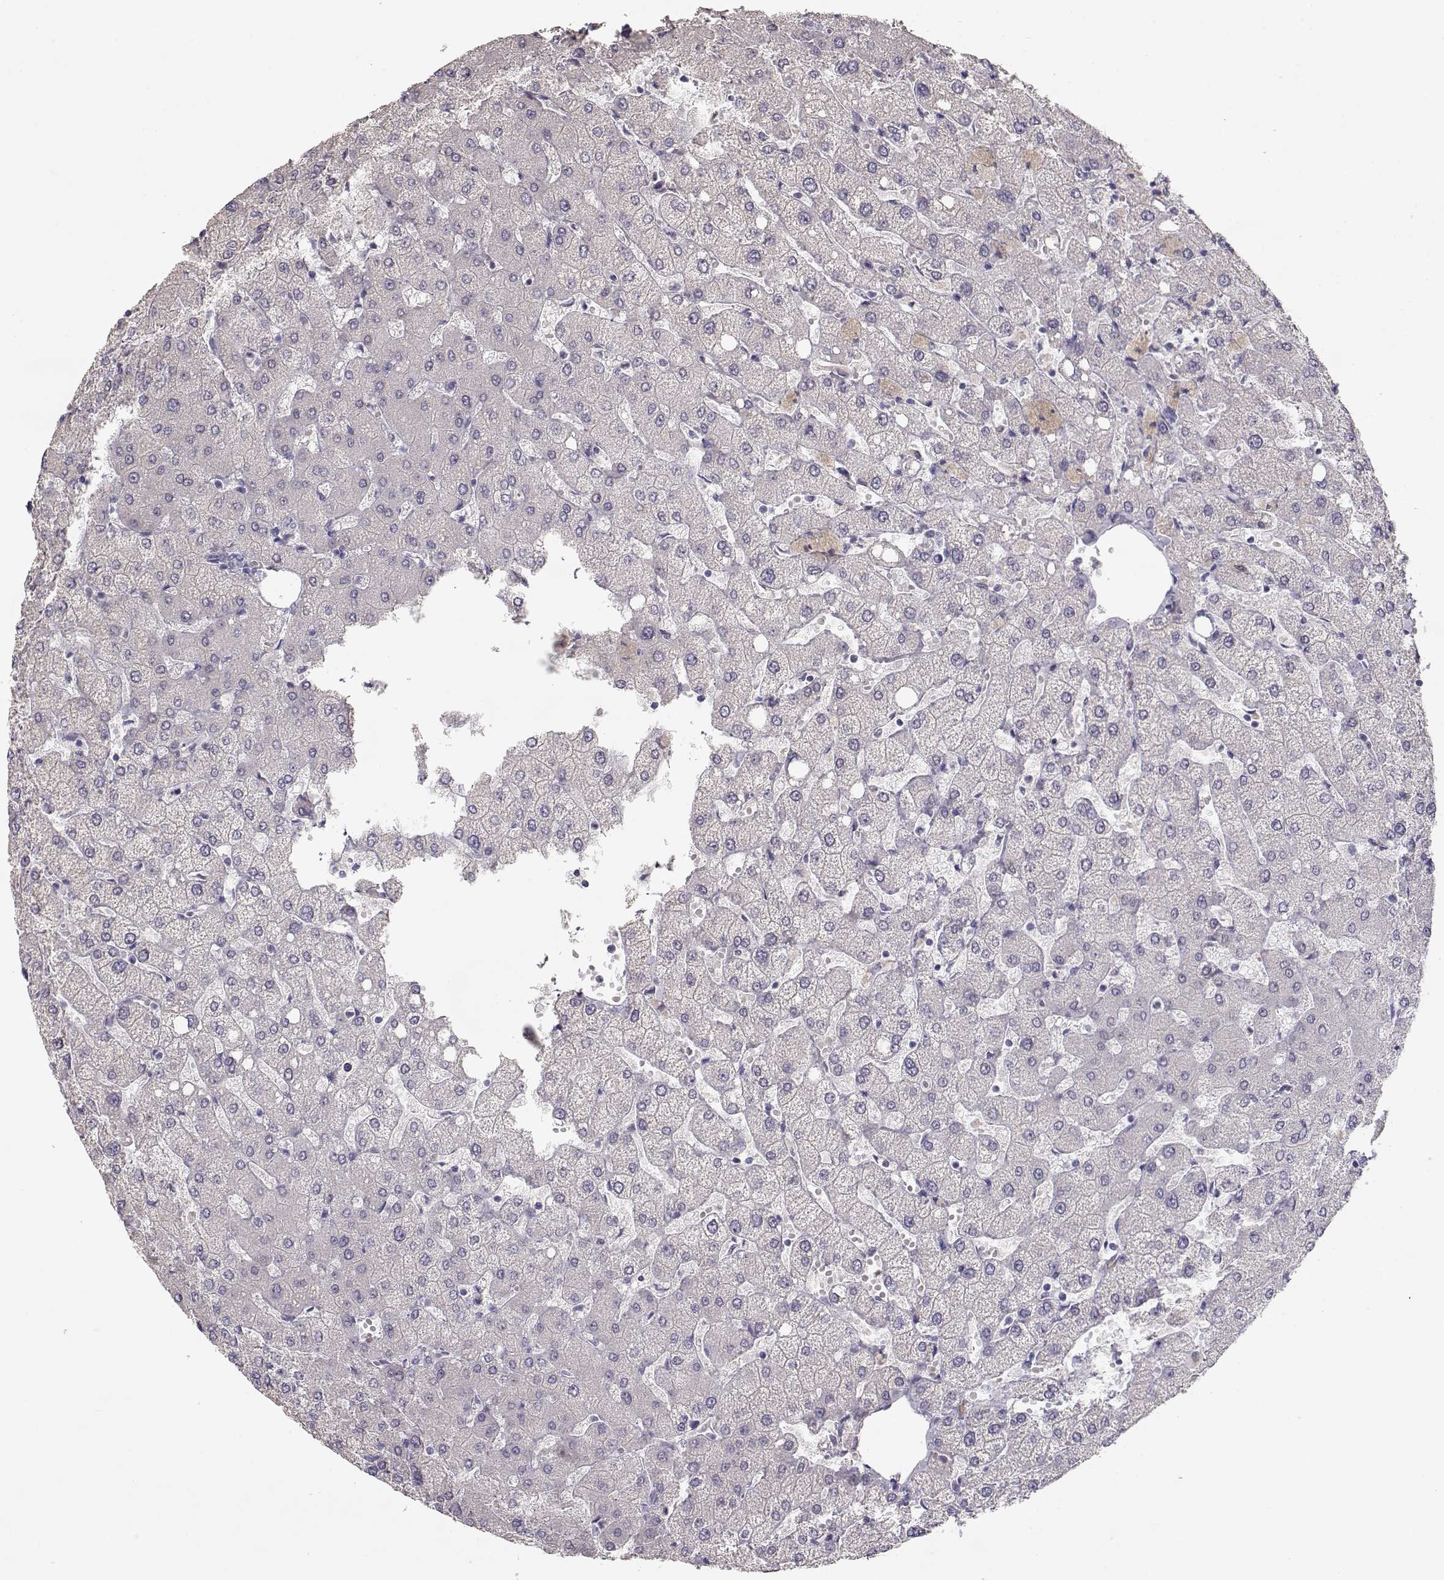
{"staining": {"intensity": "negative", "quantity": "none", "location": "none"}, "tissue": "liver", "cell_type": "Cholangiocytes", "image_type": "normal", "snomed": [{"axis": "morphology", "description": "Normal tissue, NOS"}, {"axis": "topography", "description": "Liver"}], "caption": "Immunohistochemical staining of unremarkable human liver demonstrates no significant positivity in cholangiocytes.", "gene": "SLC18A1", "patient": {"sex": "female", "age": 54}}